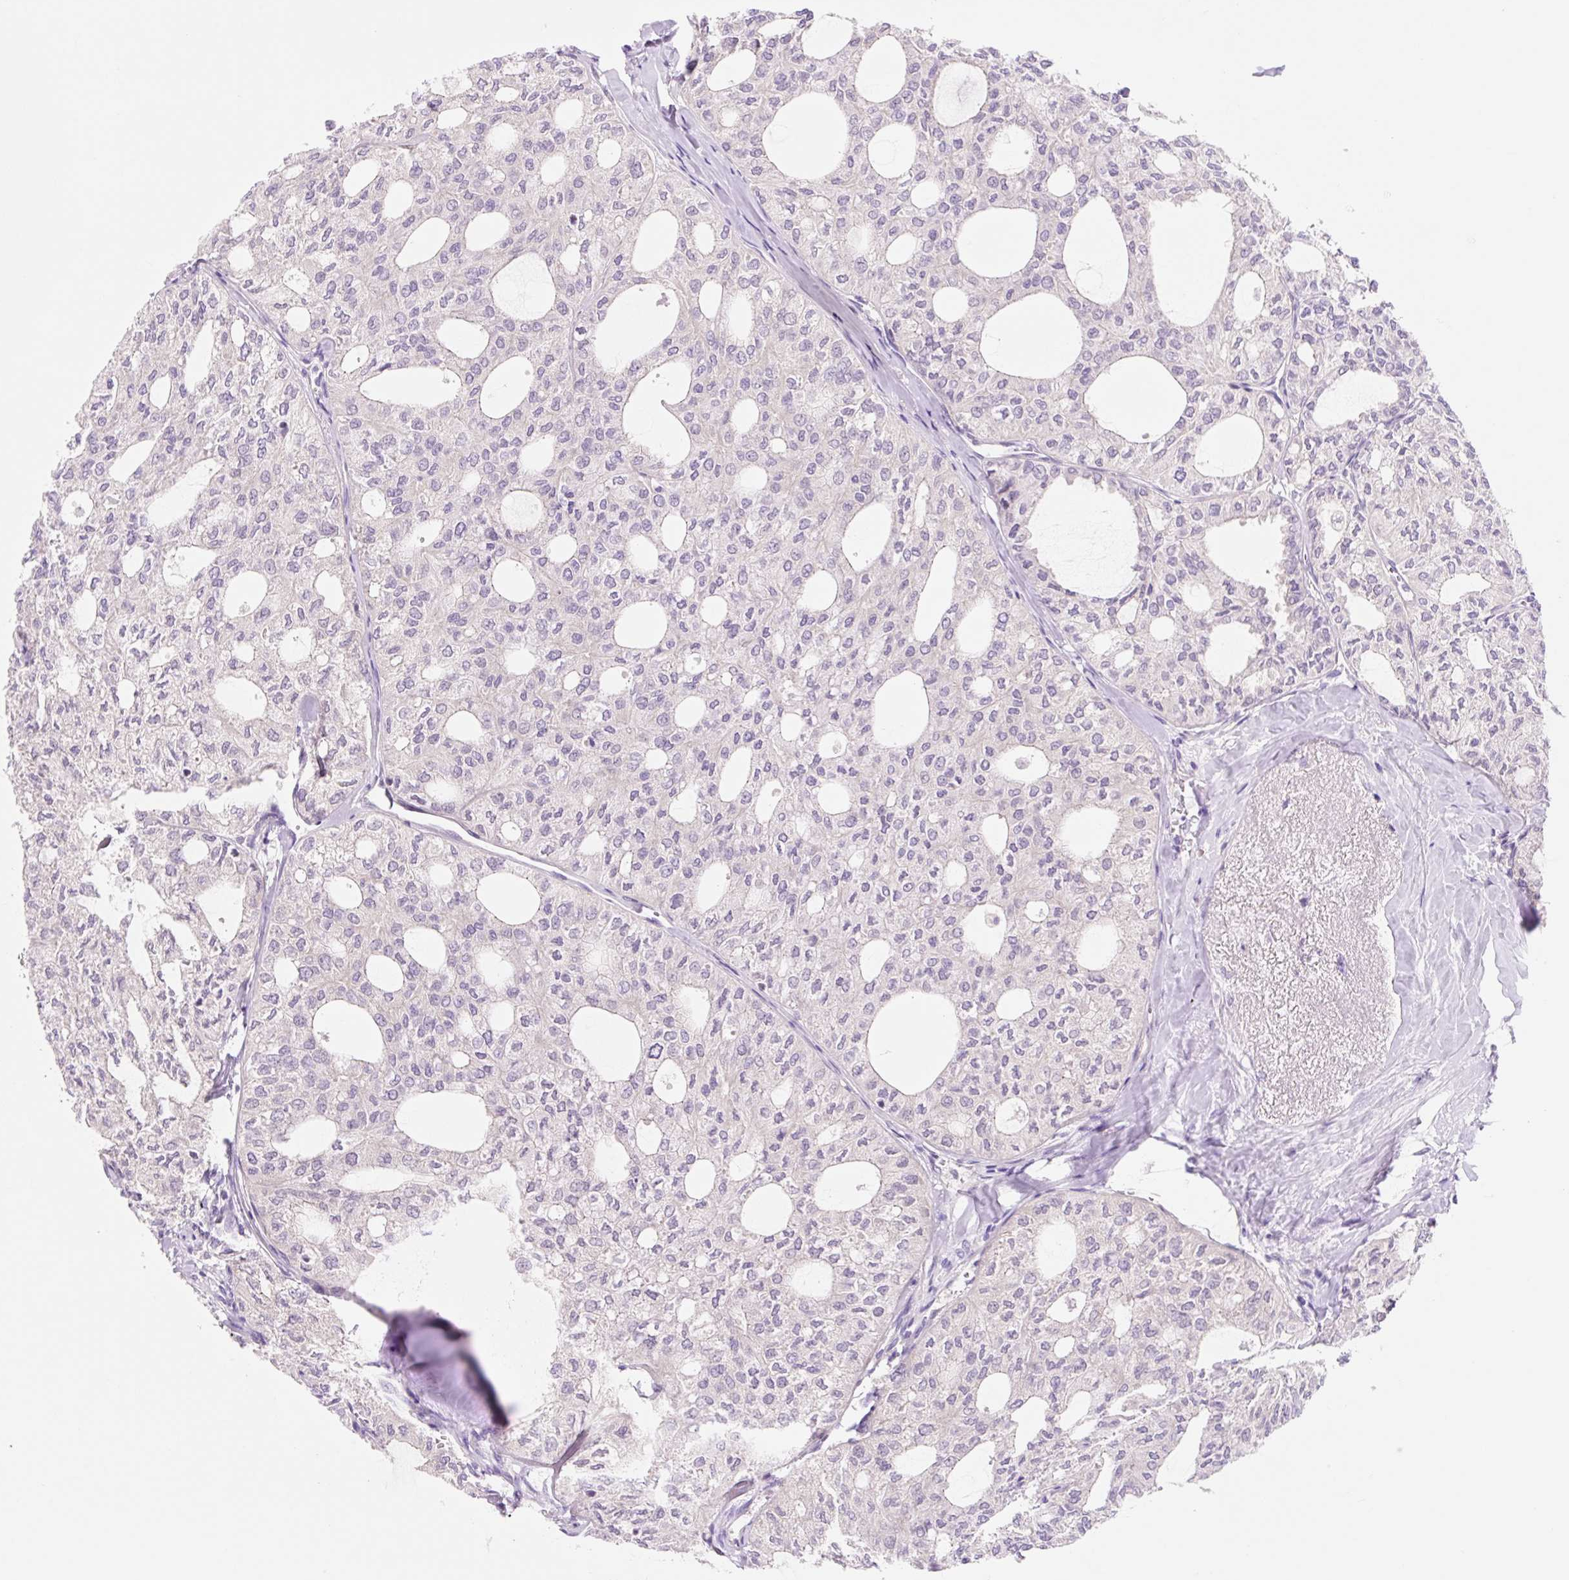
{"staining": {"intensity": "negative", "quantity": "none", "location": "none"}, "tissue": "thyroid cancer", "cell_type": "Tumor cells", "image_type": "cancer", "snomed": [{"axis": "morphology", "description": "Follicular adenoma carcinoma, NOS"}, {"axis": "topography", "description": "Thyroid gland"}], "caption": "High power microscopy histopathology image of an IHC image of thyroid follicular adenoma carcinoma, revealing no significant expression in tumor cells.", "gene": "CELF6", "patient": {"sex": "male", "age": 75}}